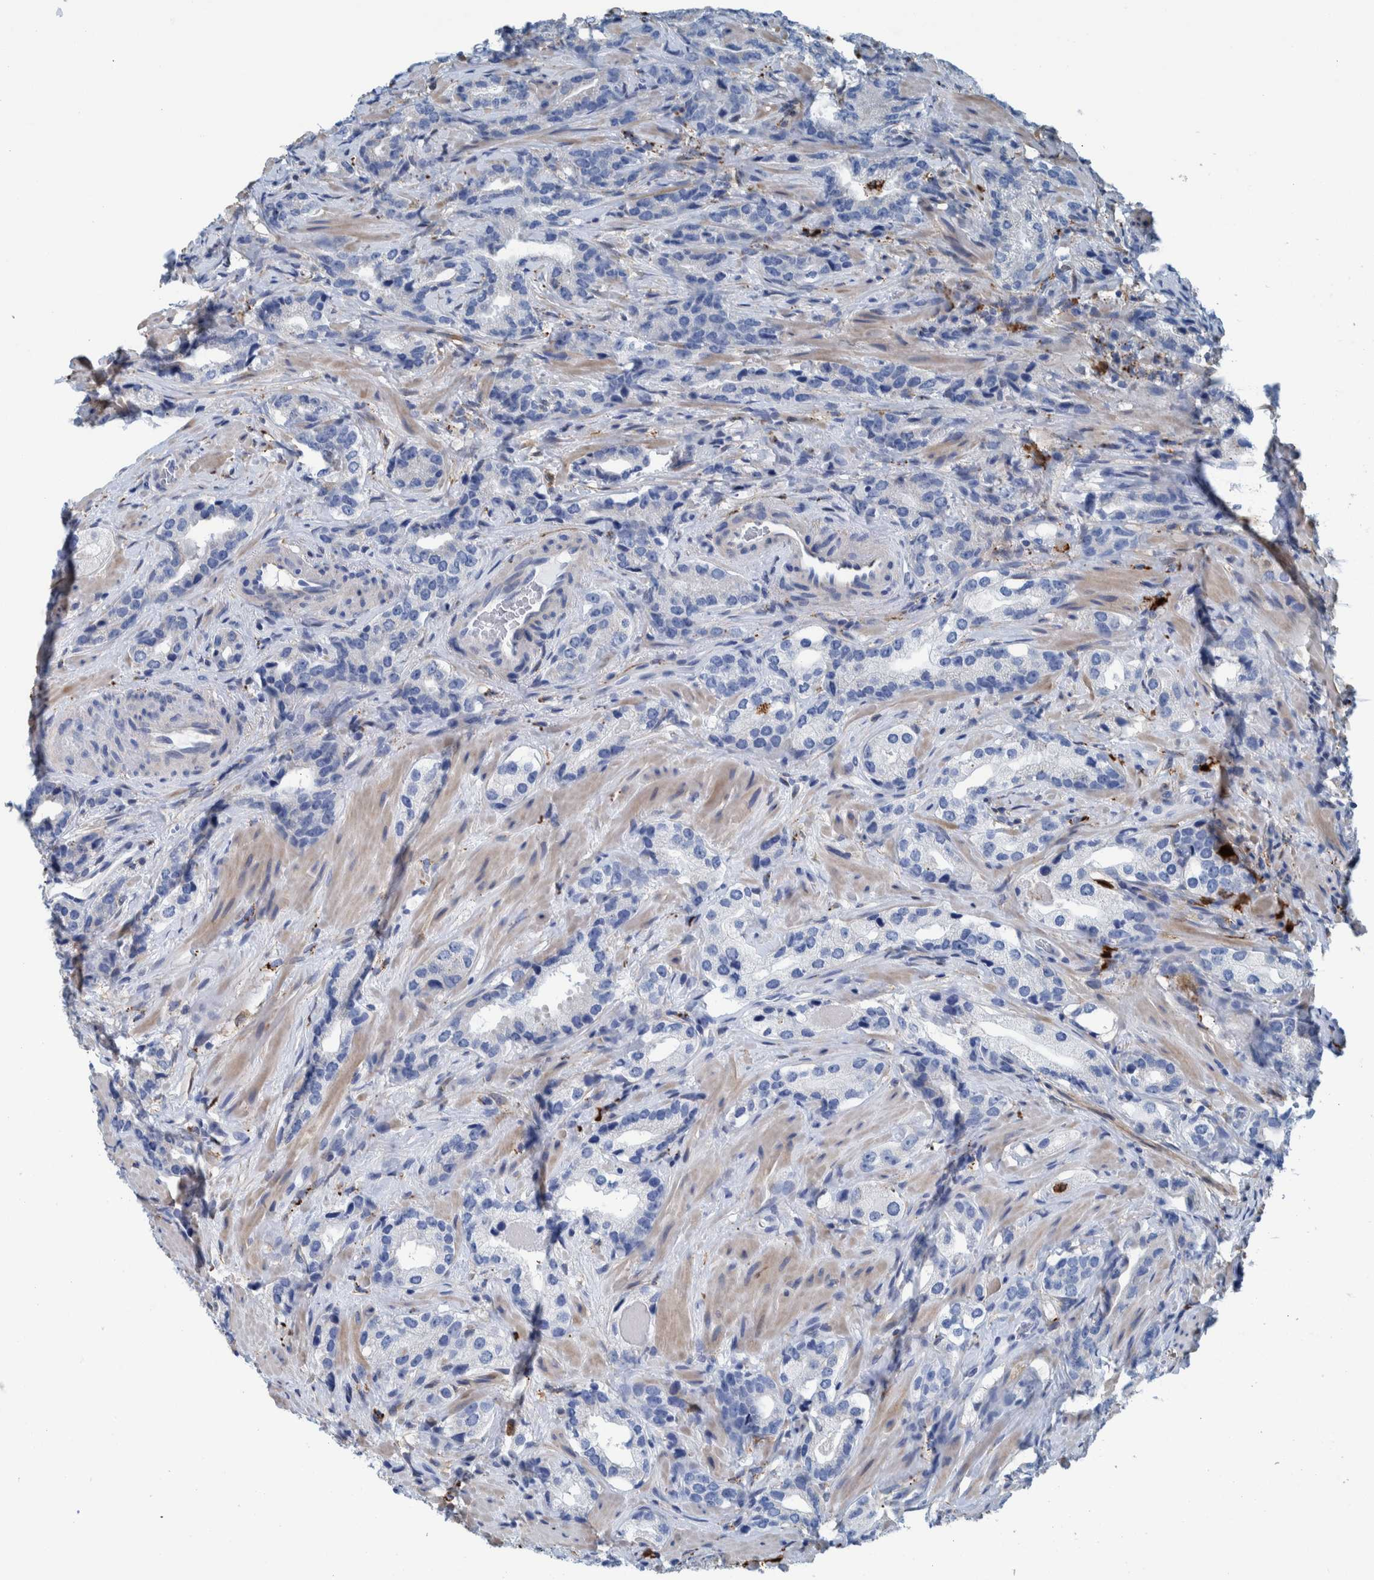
{"staining": {"intensity": "negative", "quantity": "none", "location": "none"}, "tissue": "prostate cancer", "cell_type": "Tumor cells", "image_type": "cancer", "snomed": [{"axis": "morphology", "description": "Adenocarcinoma, High grade"}, {"axis": "topography", "description": "Prostate"}], "caption": "IHC histopathology image of prostate cancer stained for a protein (brown), which demonstrates no positivity in tumor cells.", "gene": "IDO1", "patient": {"sex": "male", "age": 63}}